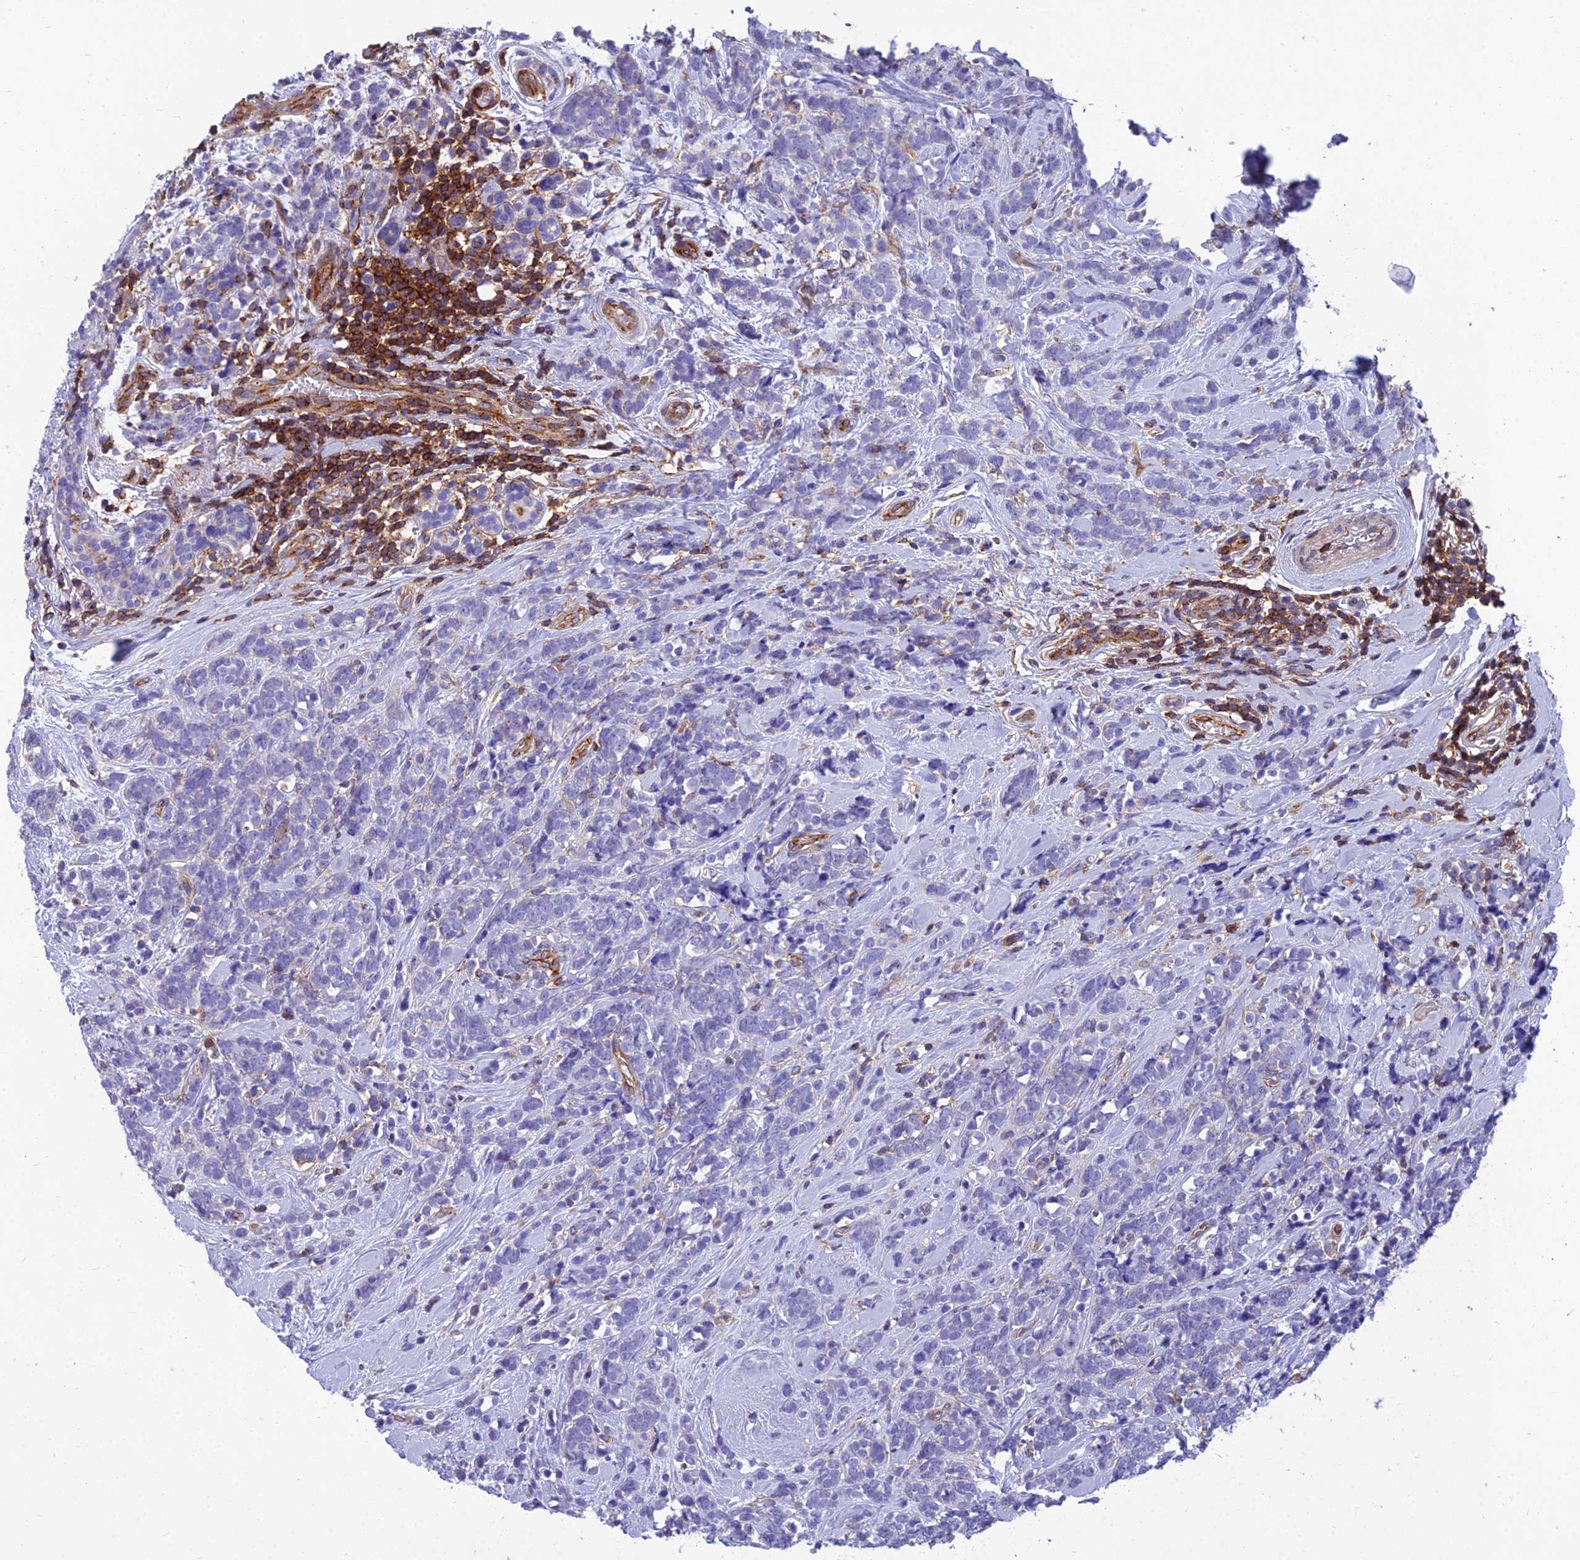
{"staining": {"intensity": "negative", "quantity": "none", "location": "none"}, "tissue": "breast cancer", "cell_type": "Tumor cells", "image_type": "cancer", "snomed": [{"axis": "morphology", "description": "Lobular carcinoma"}, {"axis": "topography", "description": "Breast"}], "caption": "Immunohistochemistry image of human breast cancer stained for a protein (brown), which shows no positivity in tumor cells. The staining is performed using DAB (3,3'-diaminobenzidine) brown chromogen with nuclei counter-stained in using hematoxylin.", "gene": "PPP1R18", "patient": {"sex": "female", "age": 58}}